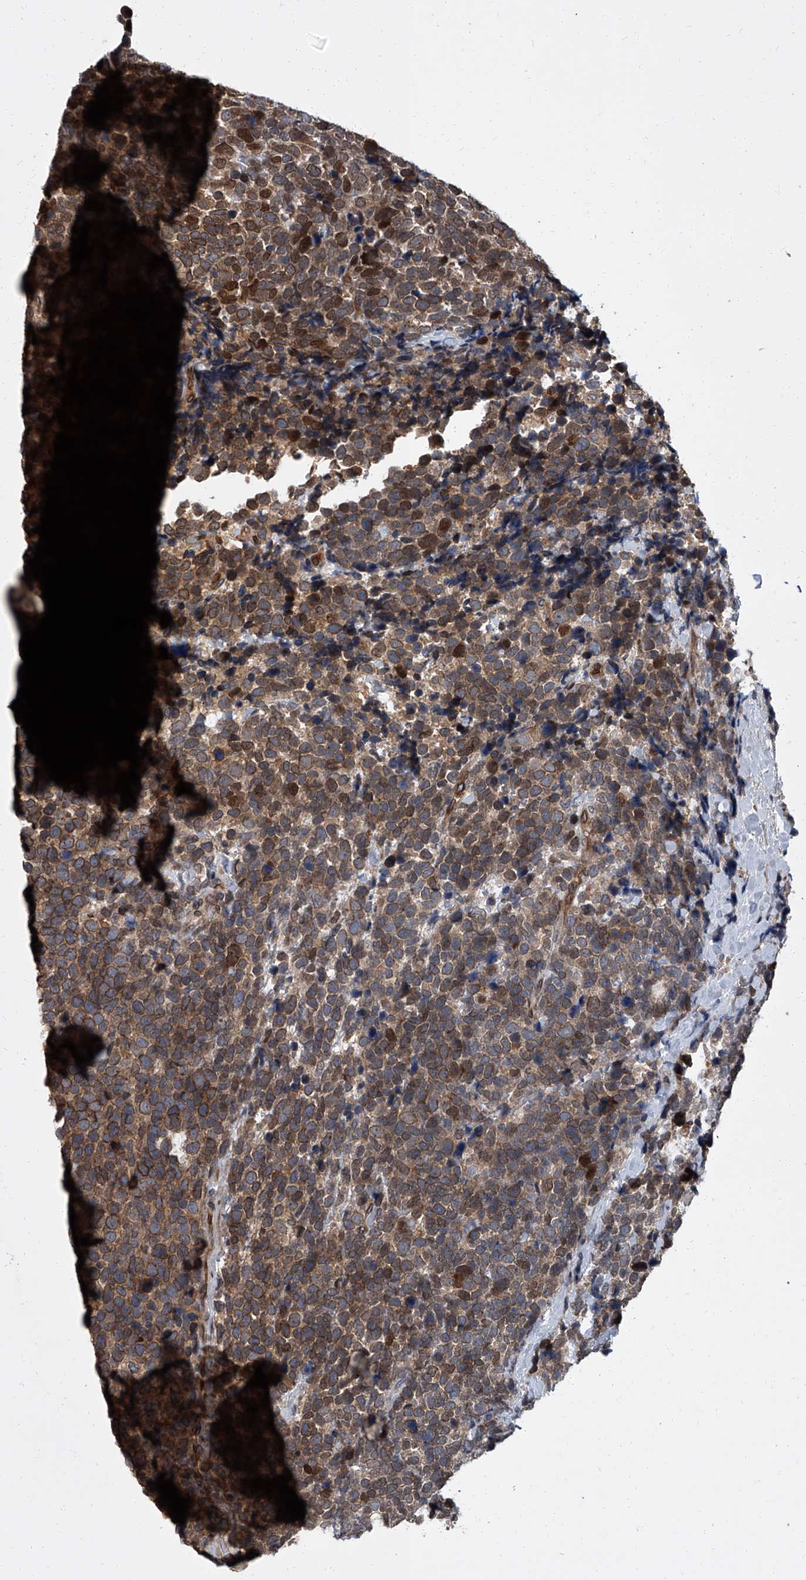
{"staining": {"intensity": "strong", "quantity": "25%-75%", "location": "cytoplasmic/membranous,nuclear"}, "tissue": "urothelial cancer", "cell_type": "Tumor cells", "image_type": "cancer", "snomed": [{"axis": "morphology", "description": "Urothelial carcinoma, High grade"}, {"axis": "topography", "description": "Urinary bladder"}], "caption": "Immunohistochemistry (IHC) (DAB (3,3'-diaminobenzidine)) staining of urothelial cancer demonstrates strong cytoplasmic/membranous and nuclear protein expression in approximately 25%-75% of tumor cells.", "gene": "LRRC8C", "patient": {"sex": "female", "age": 82}}